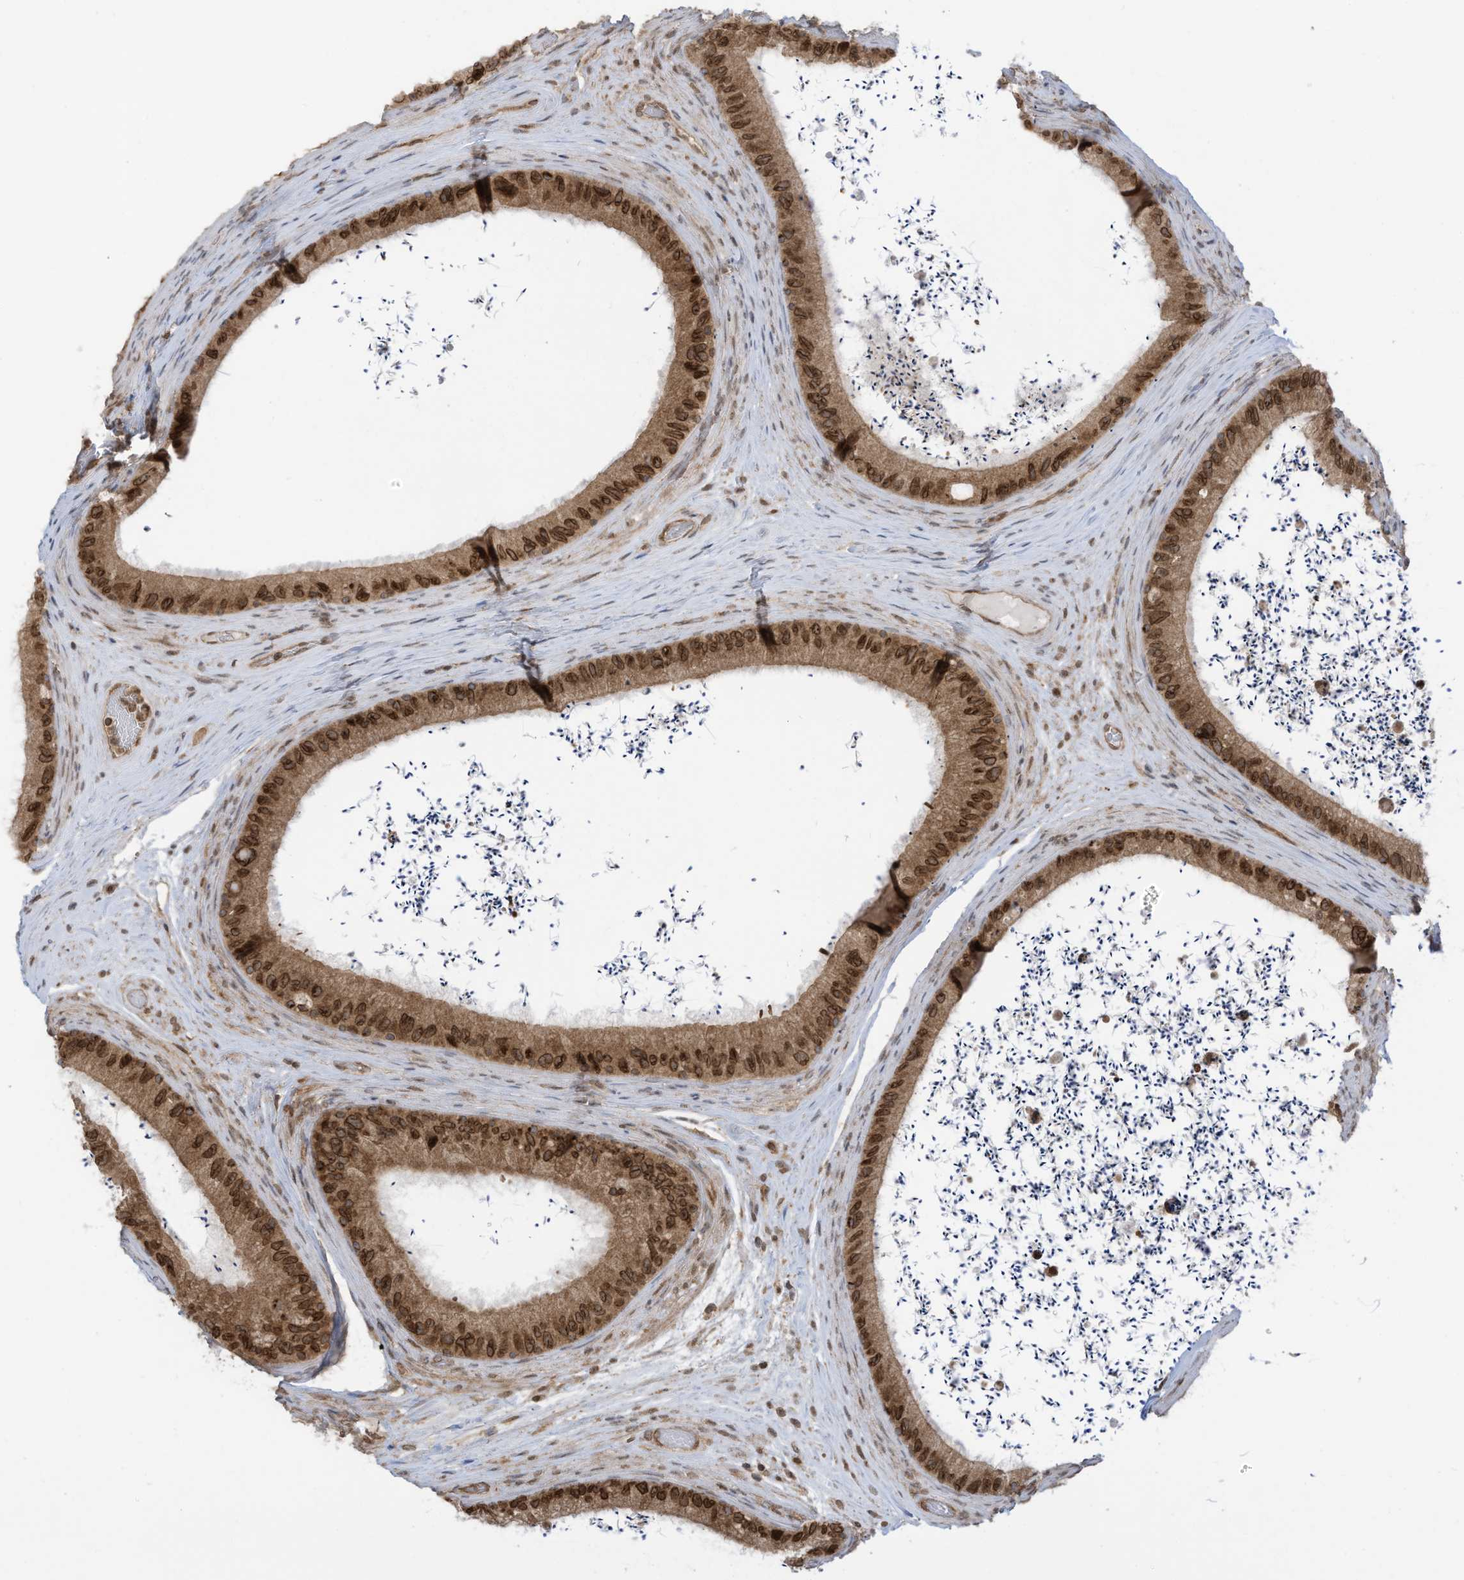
{"staining": {"intensity": "strong", "quantity": ">75%", "location": "nuclear"}, "tissue": "epididymis", "cell_type": "Glandular cells", "image_type": "normal", "snomed": [{"axis": "morphology", "description": "Normal tissue, NOS"}, {"axis": "topography", "description": "Epididymis, spermatic cord, NOS"}], "caption": "Human epididymis stained for a protein (brown) demonstrates strong nuclear positive staining in about >75% of glandular cells.", "gene": "KPNB1", "patient": {"sex": "male", "age": 50}}